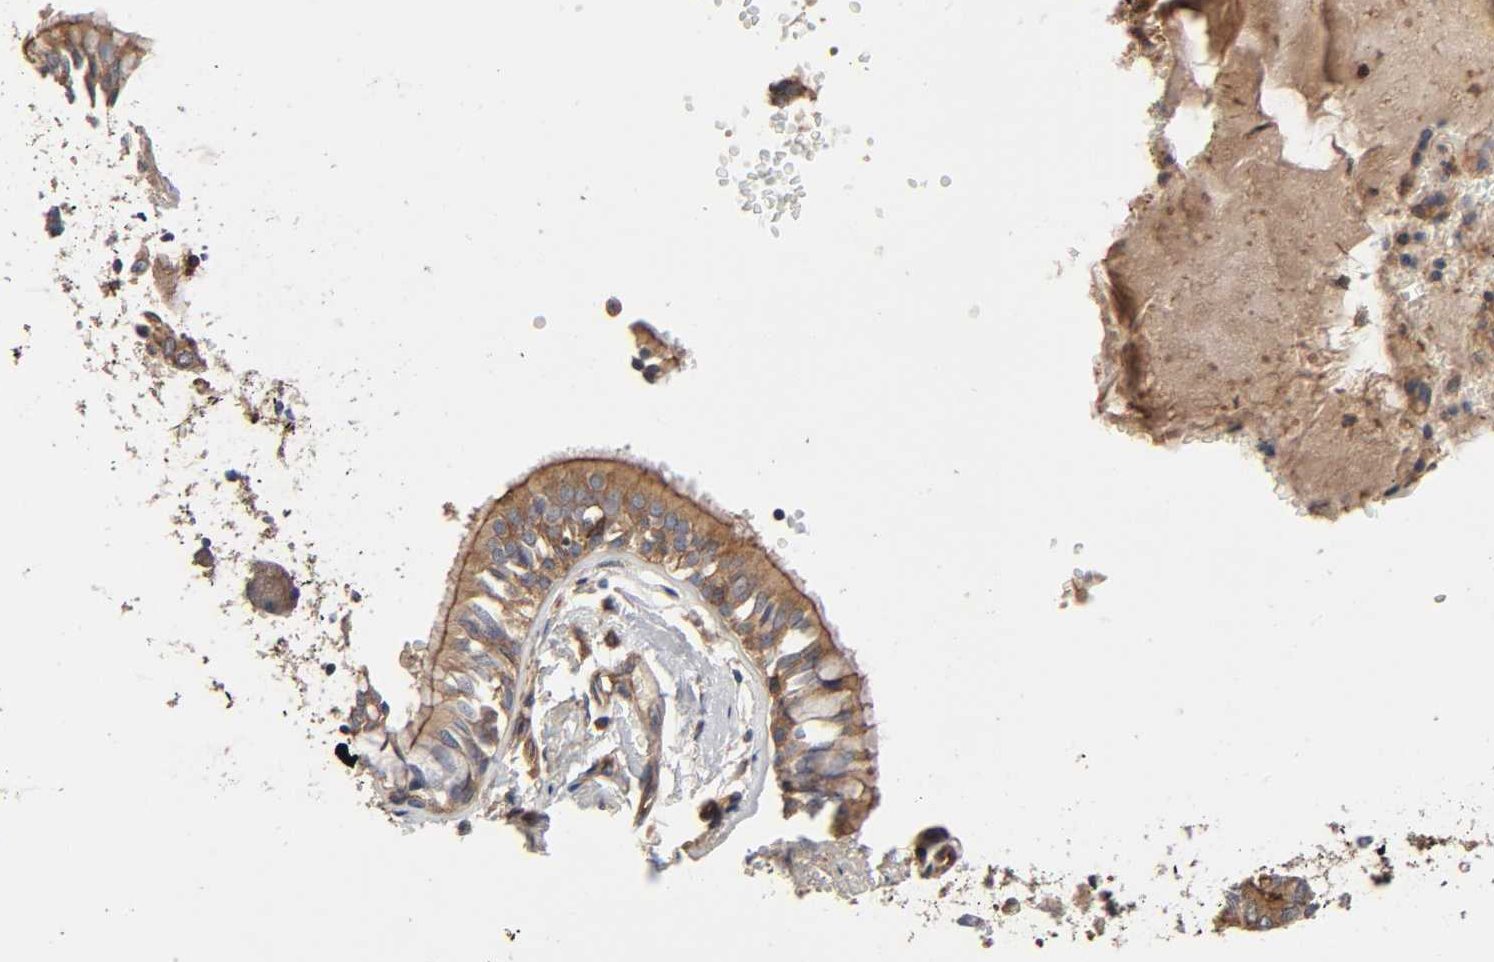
{"staining": {"intensity": "moderate", "quantity": ">75%", "location": "cytoplasmic/membranous"}, "tissue": "bronchus", "cell_type": "Respiratory epithelial cells", "image_type": "normal", "snomed": [{"axis": "morphology", "description": "Normal tissue, NOS"}, {"axis": "topography", "description": "Bronchus"}, {"axis": "topography", "description": "Lung"}], "caption": "Human bronchus stained with a brown dye shows moderate cytoplasmic/membranous positive staining in about >75% of respiratory epithelial cells.", "gene": "LAMTOR2", "patient": {"sex": "female", "age": 56}}